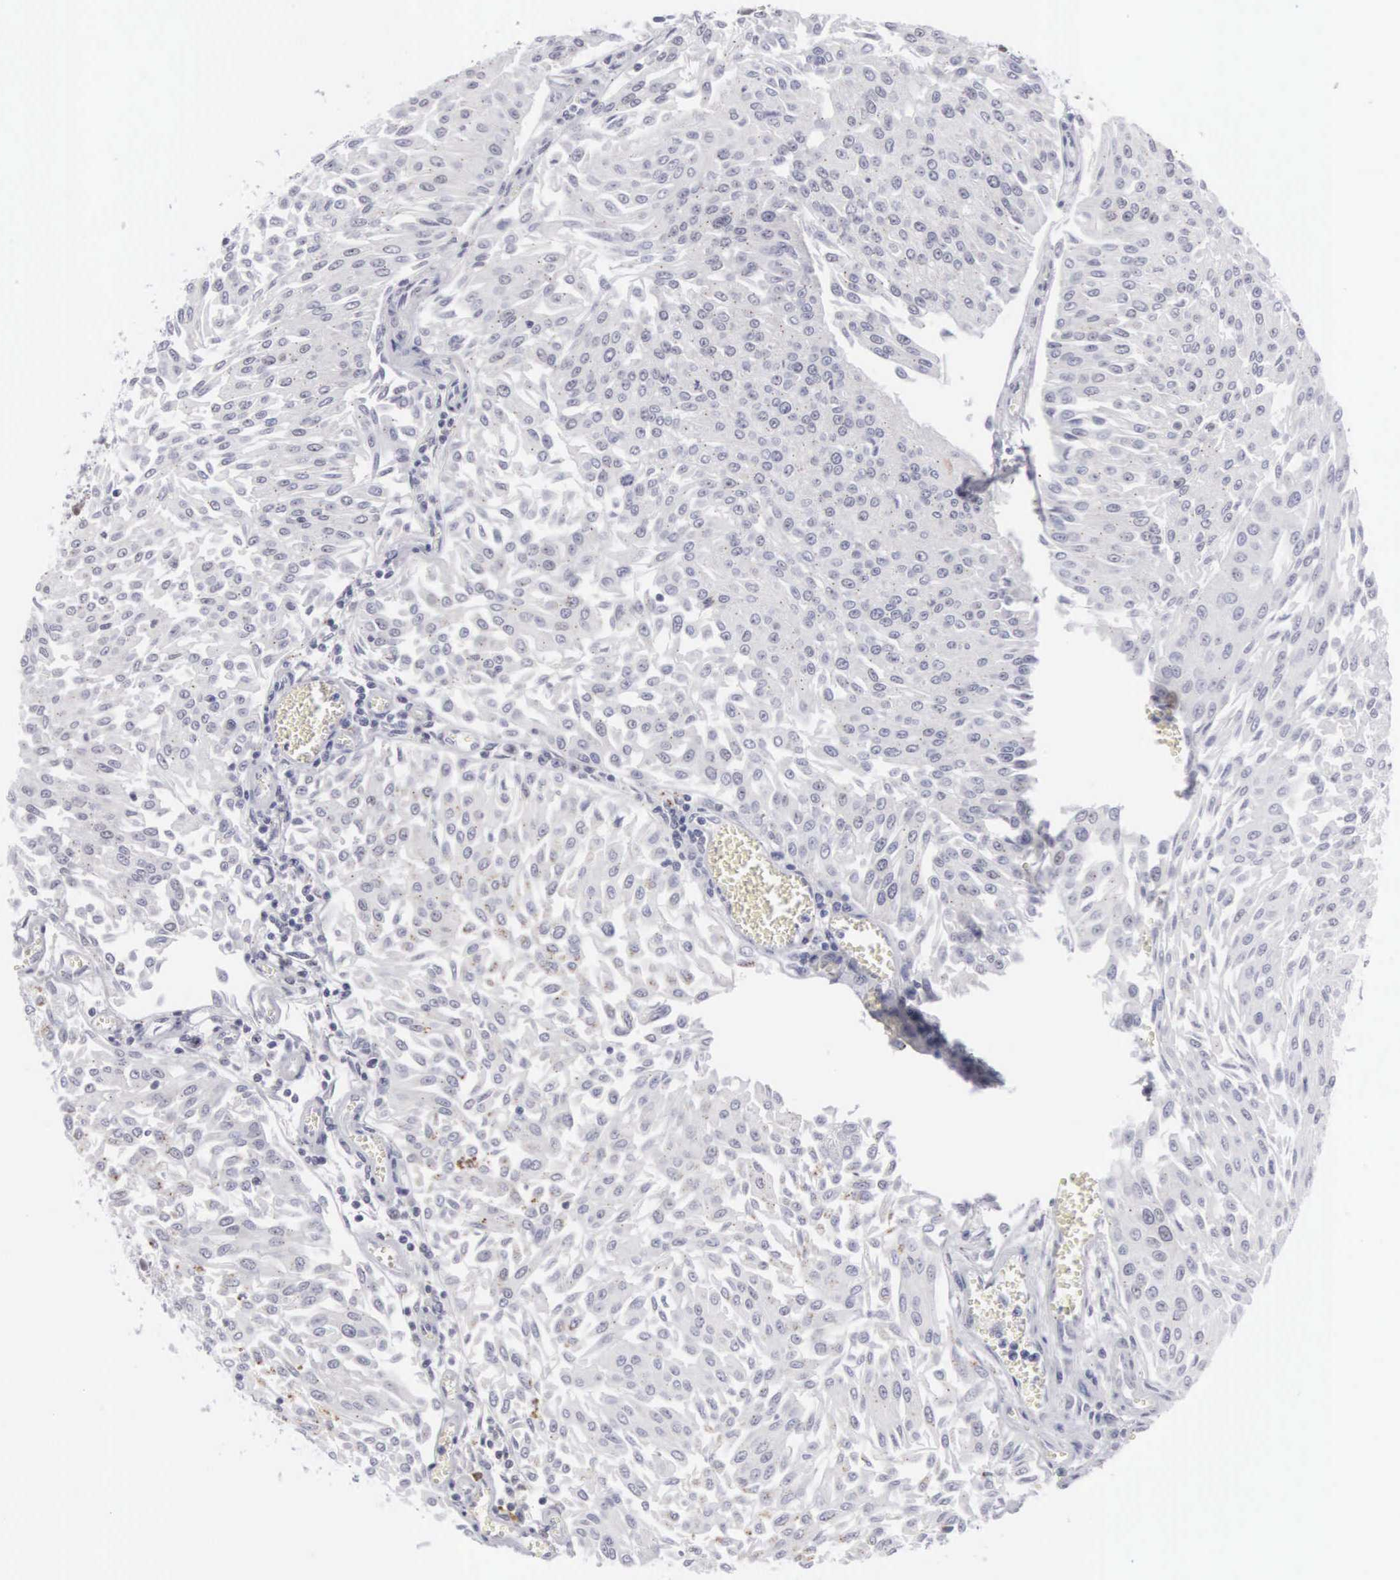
{"staining": {"intensity": "negative", "quantity": "none", "location": "none"}, "tissue": "urothelial cancer", "cell_type": "Tumor cells", "image_type": "cancer", "snomed": [{"axis": "morphology", "description": "Urothelial carcinoma, Low grade"}, {"axis": "topography", "description": "Urinary bladder"}], "caption": "High magnification brightfield microscopy of urothelial carcinoma (low-grade) stained with DAB (3,3'-diaminobenzidine) (brown) and counterstained with hematoxylin (blue): tumor cells show no significant positivity.", "gene": "MNAT1", "patient": {"sex": "male", "age": 86}}